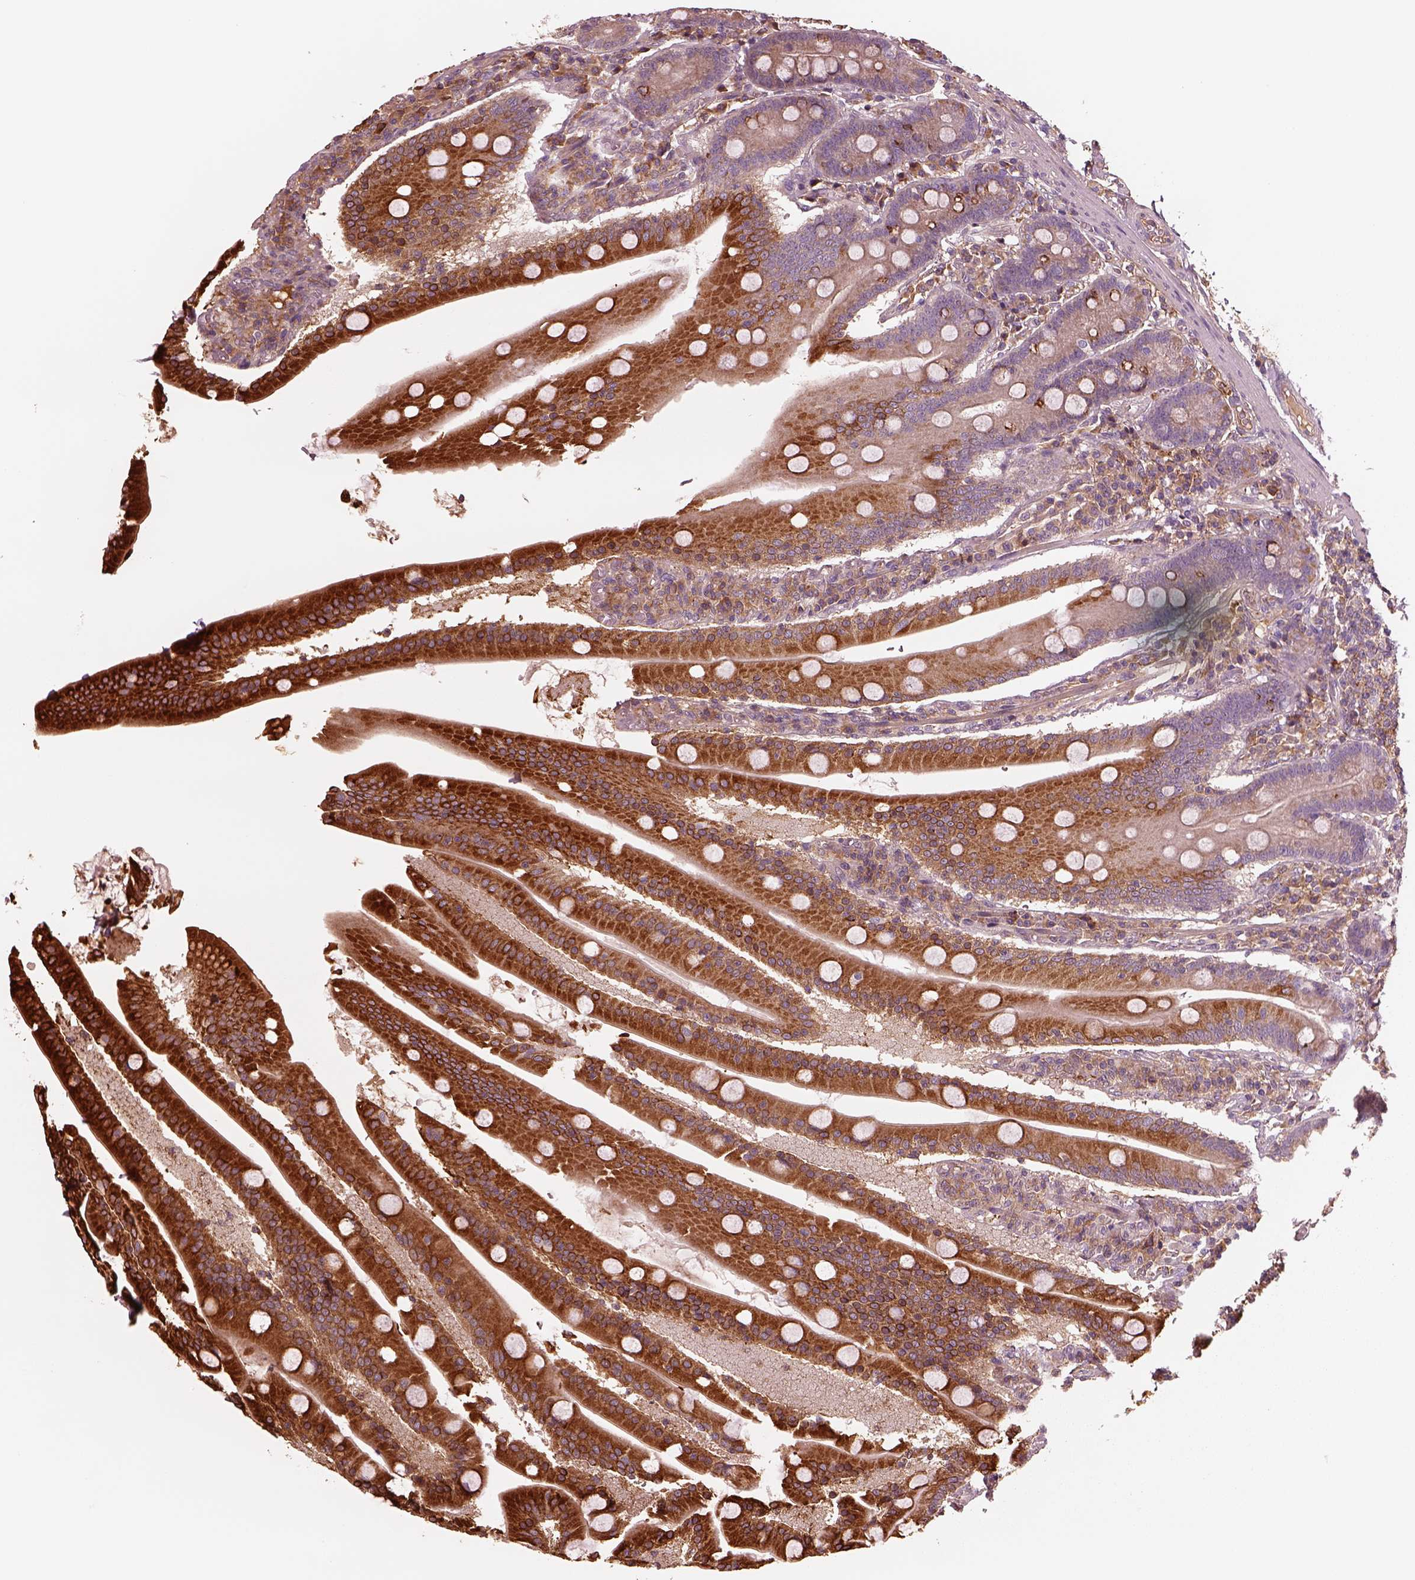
{"staining": {"intensity": "strong", "quantity": "25%-75%", "location": "nuclear"}, "tissue": "small intestine", "cell_type": "Glandular cells", "image_type": "normal", "snomed": [{"axis": "morphology", "description": "Normal tissue, NOS"}, {"axis": "topography", "description": "Small intestine"}], "caption": "Small intestine stained with immunohistochemistry (IHC) displays strong nuclear staining in about 25%-75% of glandular cells. The staining was performed using DAB, with brown indicating positive protein expression. Nuclei are stained blue with hematoxylin.", "gene": "ASCC2", "patient": {"sex": "male", "age": 37}}